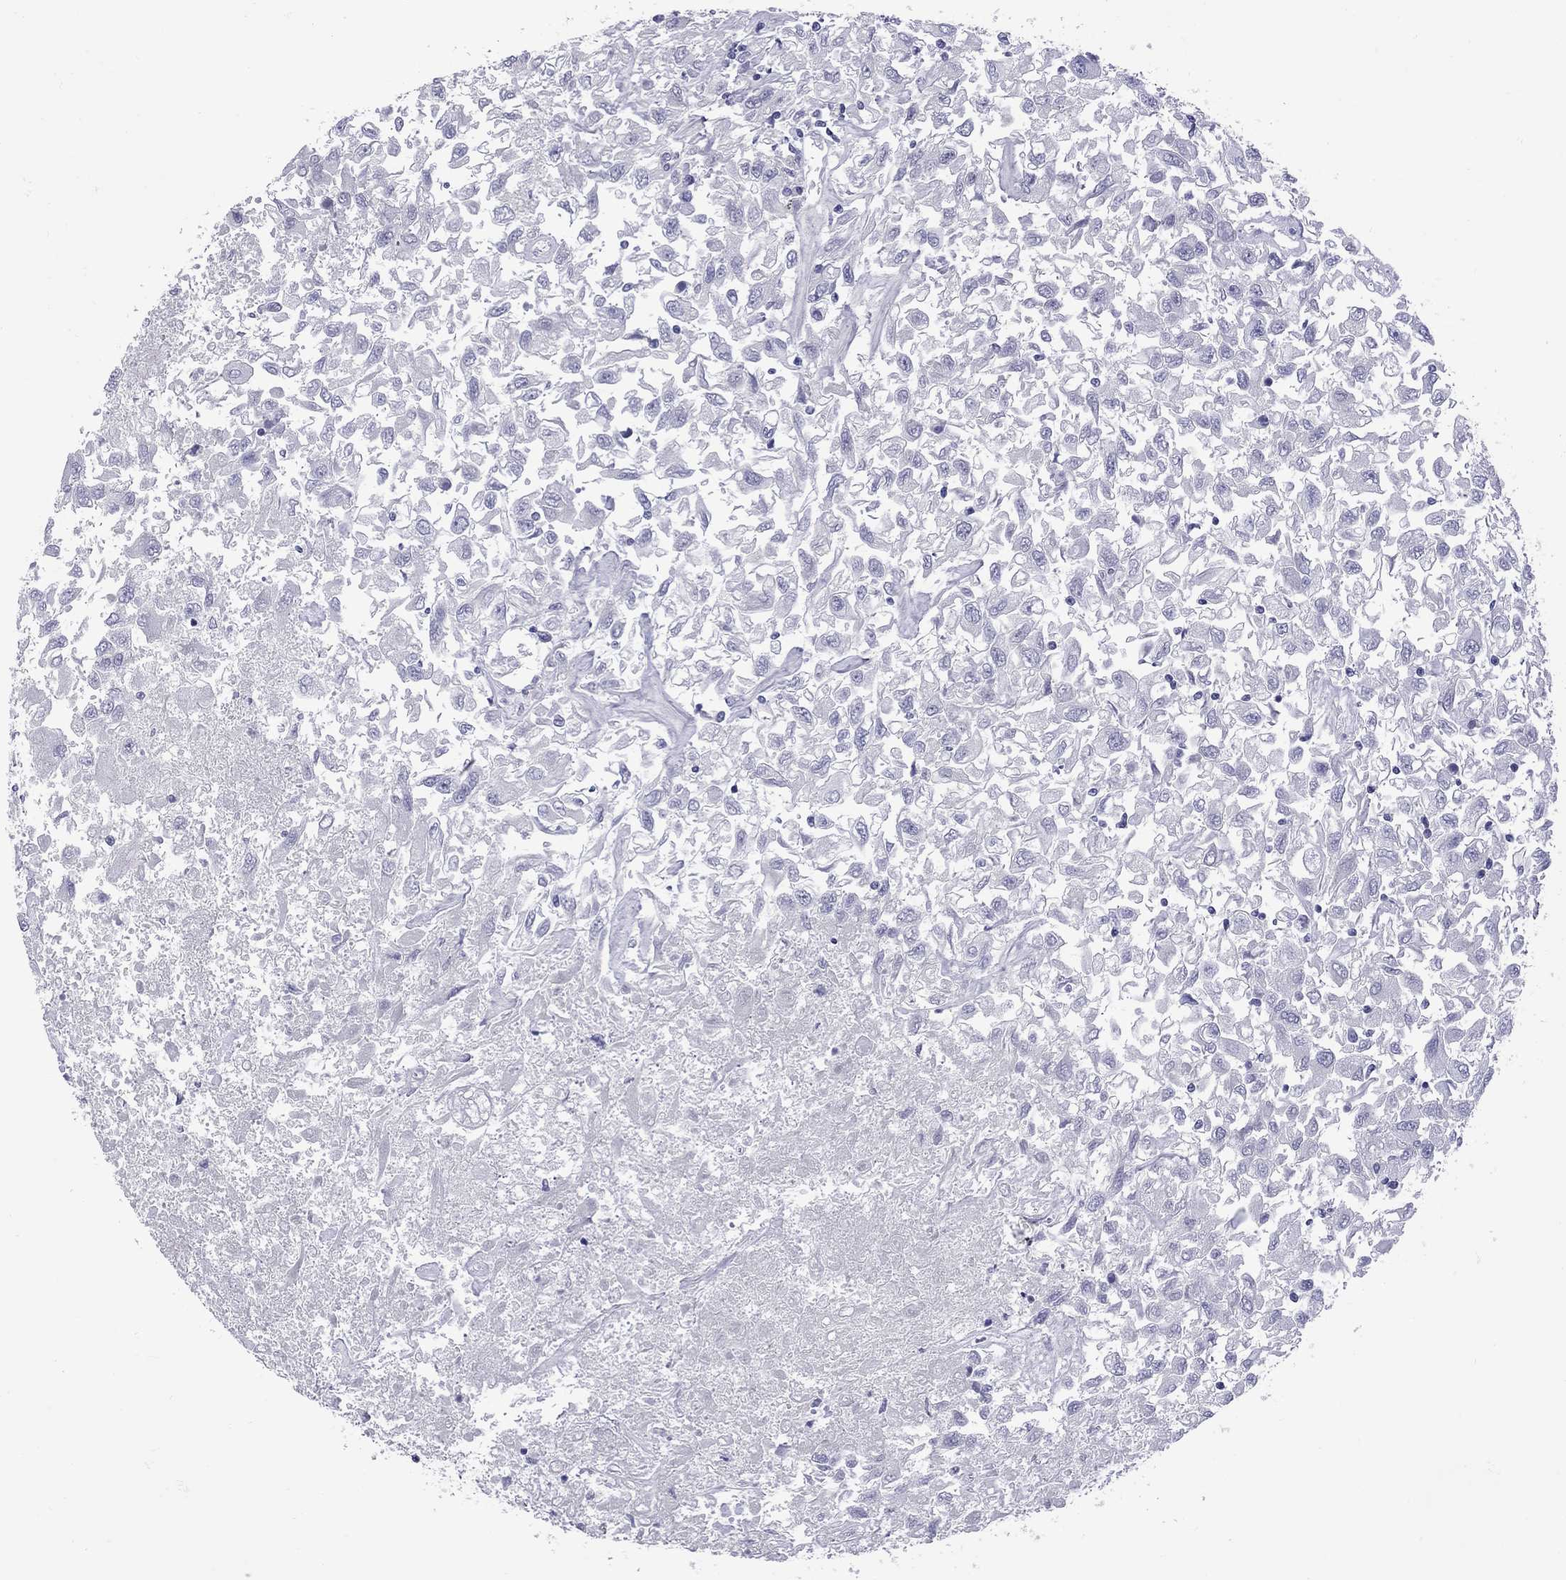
{"staining": {"intensity": "negative", "quantity": "none", "location": "none"}, "tissue": "renal cancer", "cell_type": "Tumor cells", "image_type": "cancer", "snomed": [{"axis": "morphology", "description": "Adenocarcinoma, NOS"}, {"axis": "topography", "description": "Kidney"}], "caption": "Immunohistochemistry image of neoplastic tissue: human renal cancer stained with DAB displays no significant protein staining in tumor cells.", "gene": "EPPIN", "patient": {"sex": "female", "age": 76}}